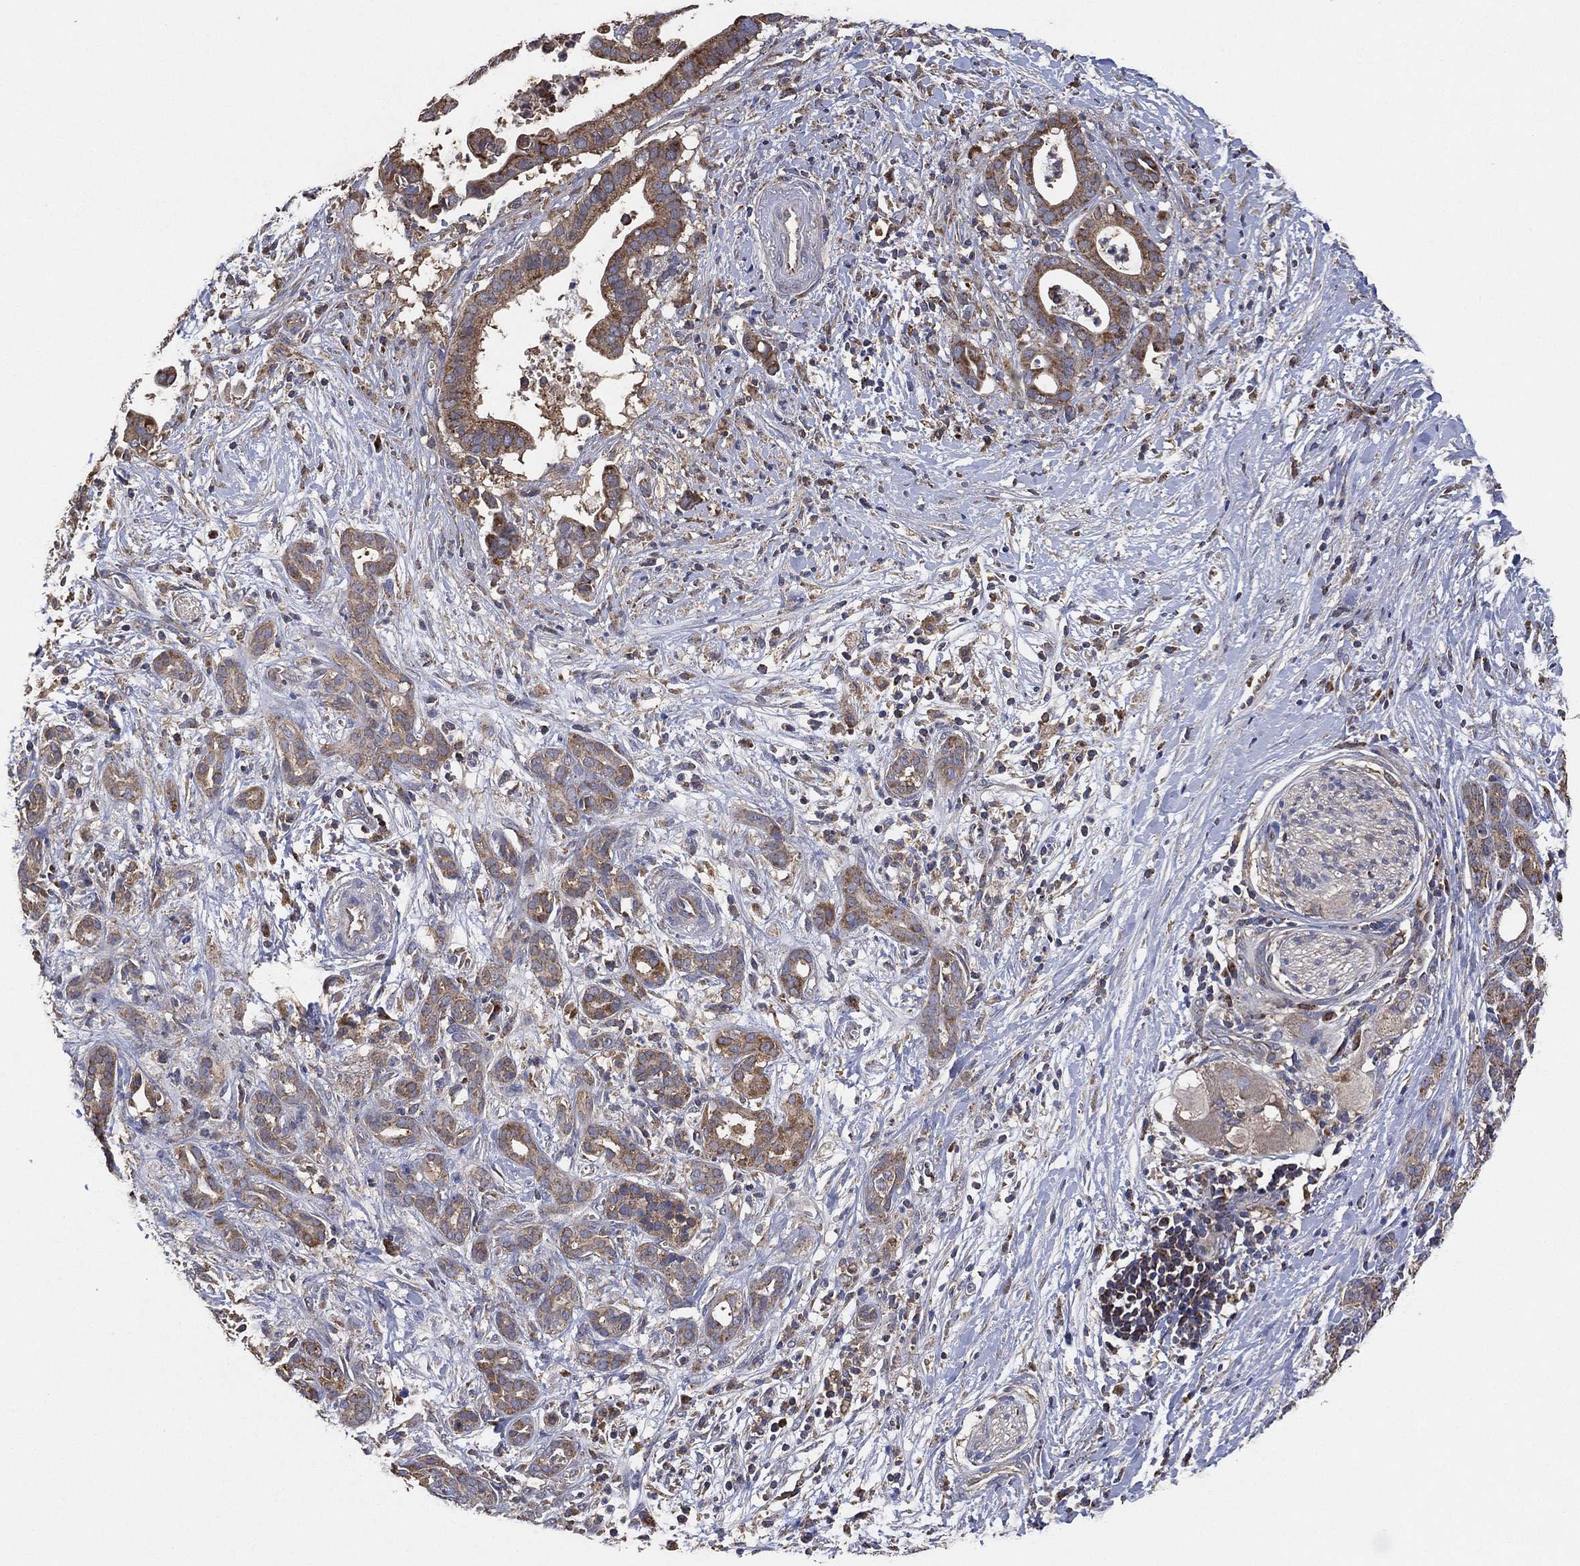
{"staining": {"intensity": "moderate", "quantity": "<25%", "location": "cytoplasmic/membranous"}, "tissue": "pancreatic cancer", "cell_type": "Tumor cells", "image_type": "cancer", "snomed": [{"axis": "morphology", "description": "Adenocarcinoma, NOS"}, {"axis": "topography", "description": "Pancreas"}], "caption": "Pancreatic cancer (adenocarcinoma) stained with a protein marker shows moderate staining in tumor cells.", "gene": "LIMD1", "patient": {"sex": "male", "age": 61}}